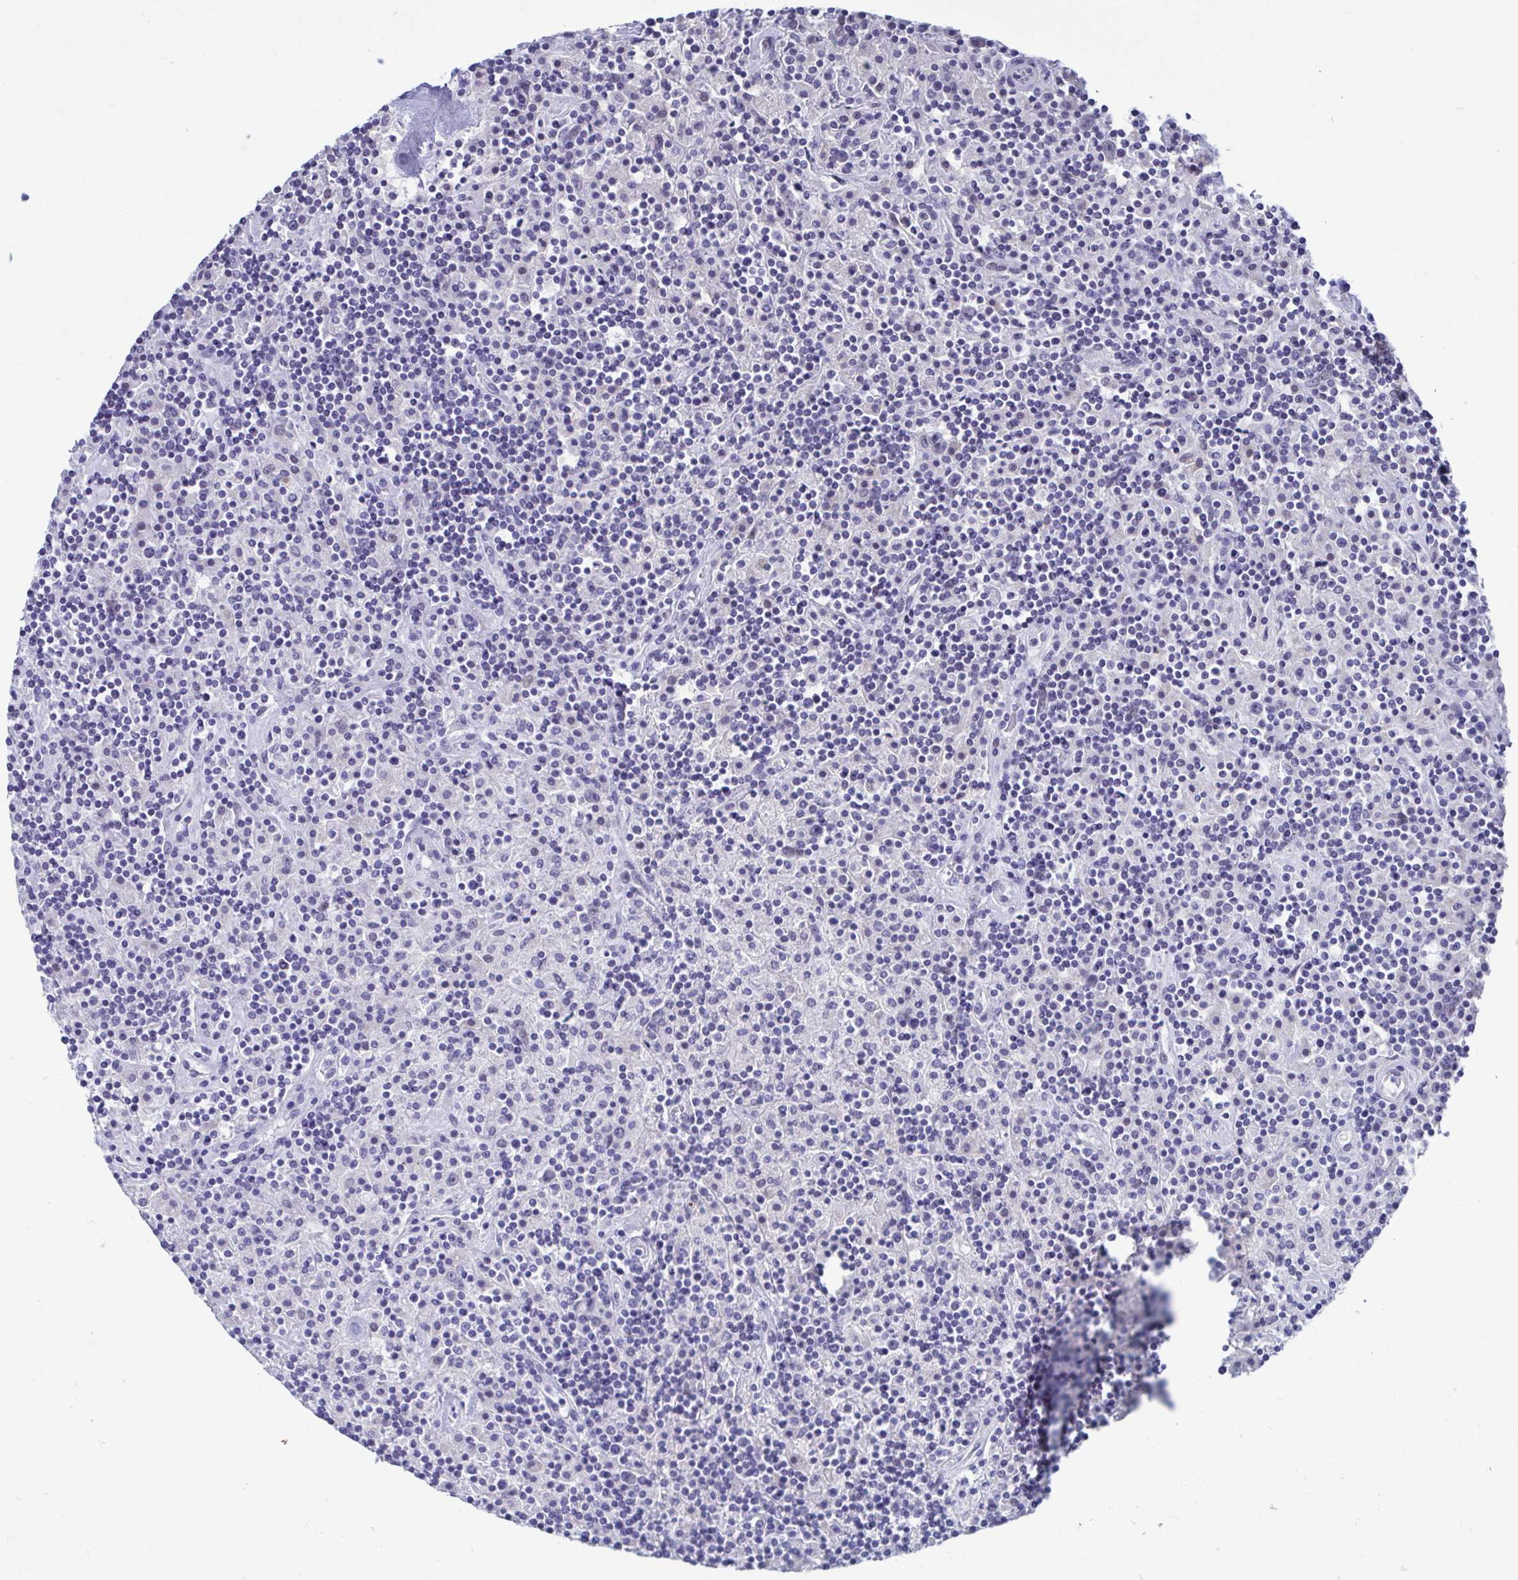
{"staining": {"intensity": "negative", "quantity": "none", "location": "none"}, "tissue": "lymphoma", "cell_type": "Tumor cells", "image_type": "cancer", "snomed": [{"axis": "morphology", "description": "Hodgkin's disease, NOS"}, {"axis": "topography", "description": "Lymph node"}], "caption": "This is a histopathology image of IHC staining of lymphoma, which shows no expression in tumor cells.", "gene": "PERM1", "patient": {"sex": "male", "age": 70}}